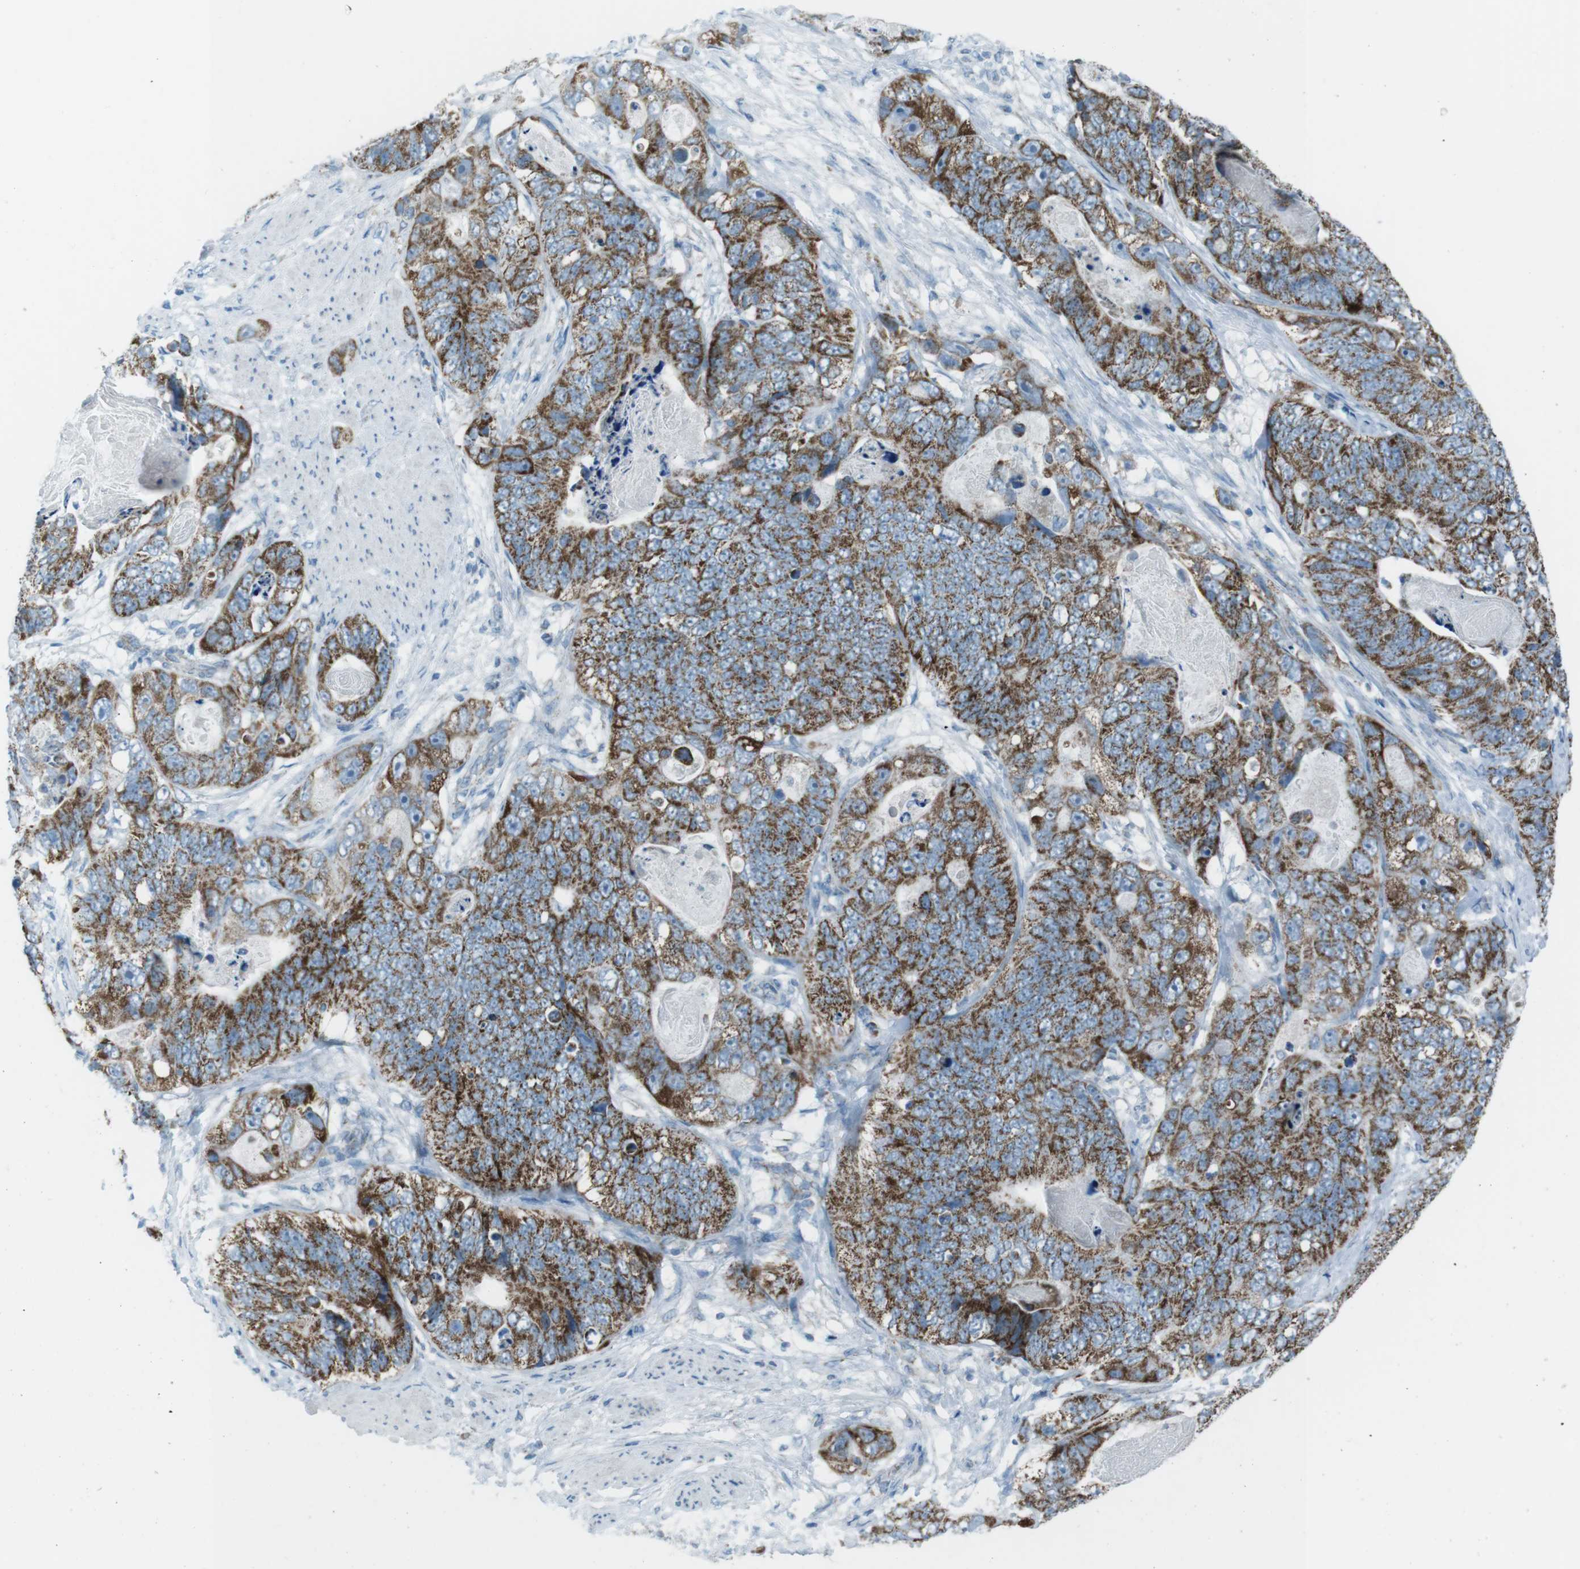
{"staining": {"intensity": "strong", "quantity": "25%-75%", "location": "cytoplasmic/membranous"}, "tissue": "stomach cancer", "cell_type": "Tumor cells", "image_type": "cancer", "snomed": [{"axis": "morphology", "description": "Adenocarcinoma, NOS"}, {"axis": "topography", "description": "Stomach"}], "caption": "Approximately 25%-75% of tumor cells in adenocarcinoma (stomach) display strong cytoplasmic/membranous protein expression as visualized by brown immunohistochemical staining.", "gene": "DNAJA3", "patient": {"sex": "female", "age": 89}}